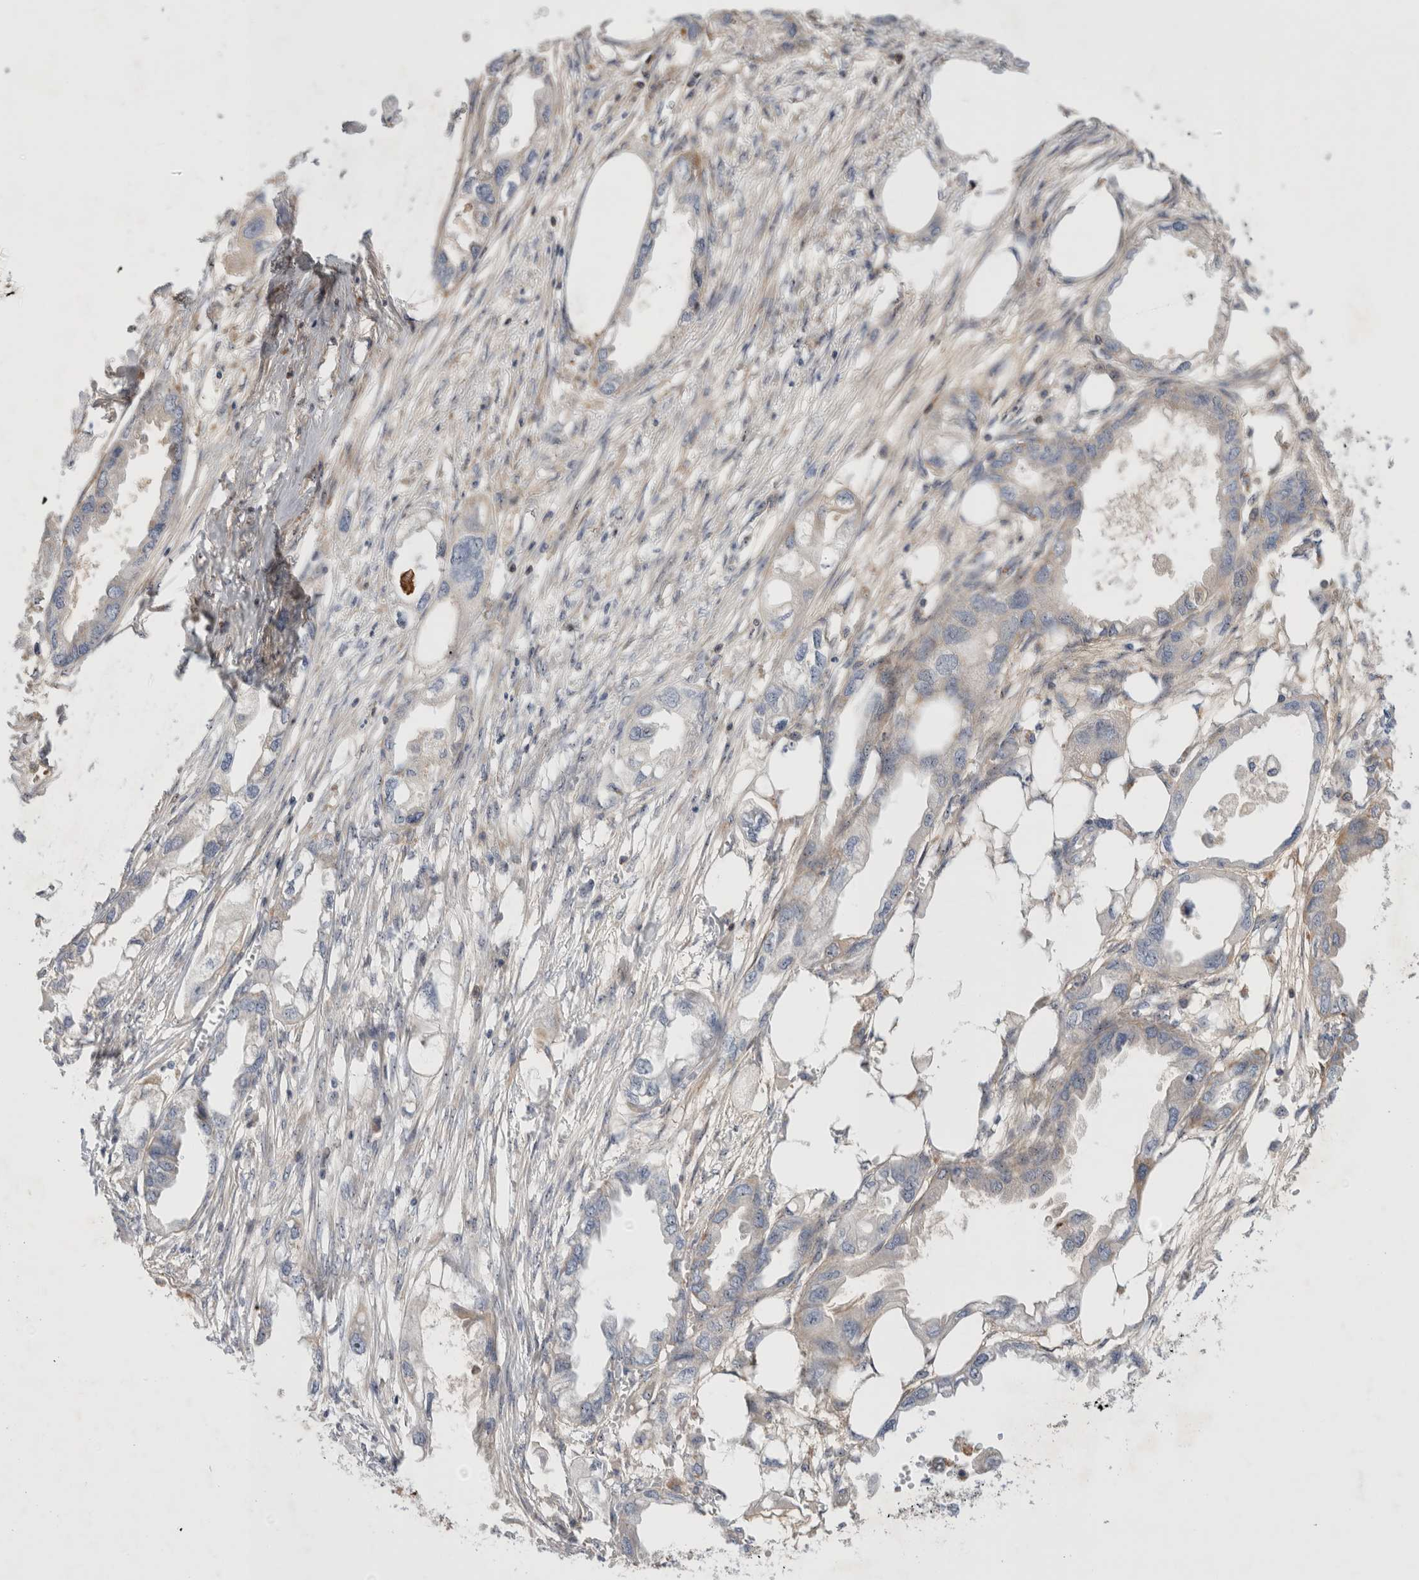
{"staining": {"intensity": "negative", "quantity": "none", "location": "none"}, "tissue": "endometrial cancer", "cell_type": "Tumor cells", "image_type": "cancer", "snomed": [{"axis": "morphology", "description": "Adenocarcinoma, NOS"}, {"axis": "morphology", "description": "Adenocarcinoma, metastatic, NOS"}, {"axis": "topography", "description": "Adipose tissue"}, {"axis": "topography", "description": "Endometrium"}], "caption": "DAB immunohistochemical staining of human adenocarcinoma (endometrial) shows no significant positivity in tumor cells.", "gene": "ECHDC2", "patient": {"sex": "female", "age": 67}}